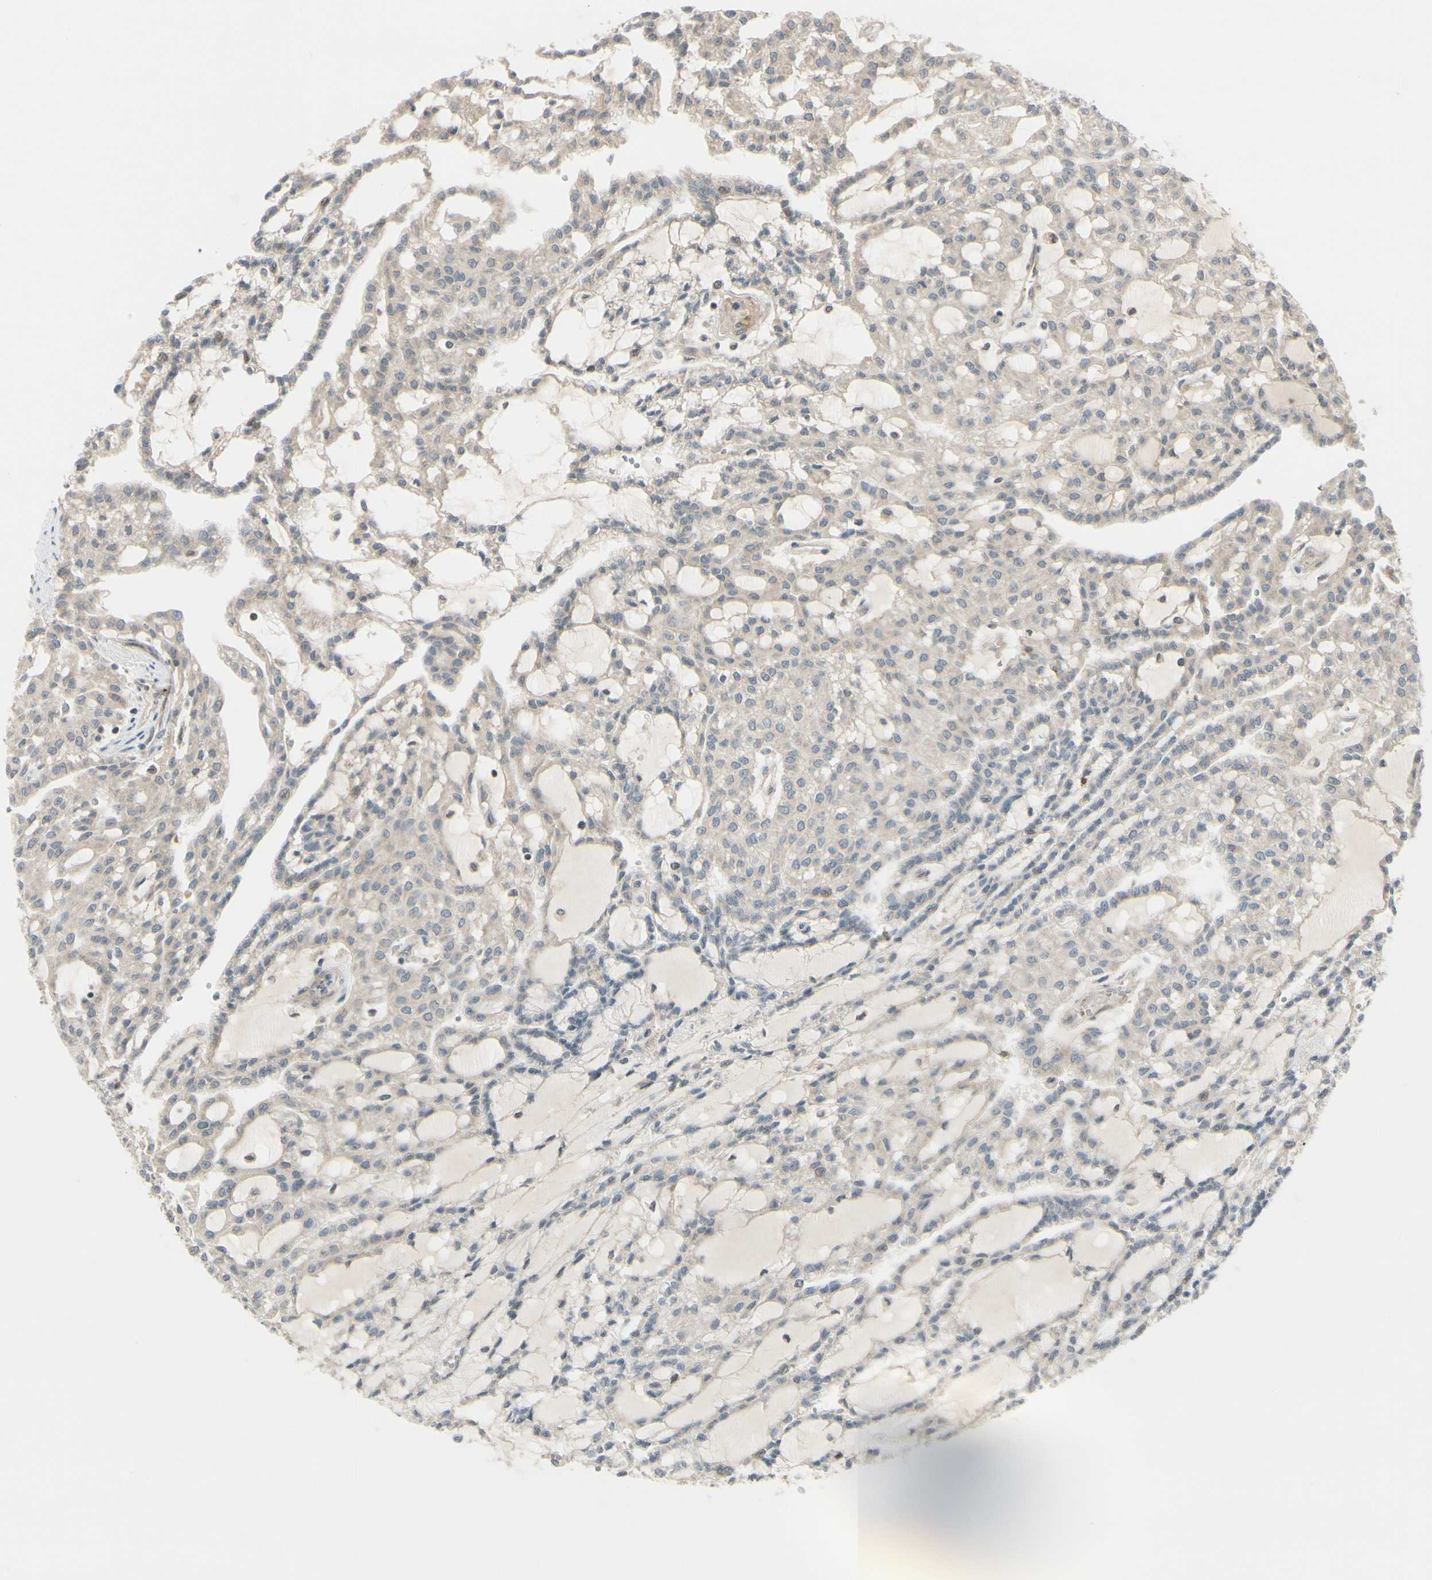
{"staining": {"intensity": "weak", "quantity": "25%-75%", "location": "cytoplasmic/membranous"}, "tissue": "renal cancer", "cell_type": "Tumor cells", "image_type": "cancer", "snomed": [{"axis": "morphology", "description": "Adenocarcinoma, NOS"}, {"axis": "topography", "description": "Kidney"}], "caption": "Brown immunohistochemical staining in renal cancer (adenocarcinoma) displays weak cytoplasmic/membranous staining in approximately 25%-75% of tumor cells.", "gene": "FGF10", "patient": {"sex": "male", "age": 63}}